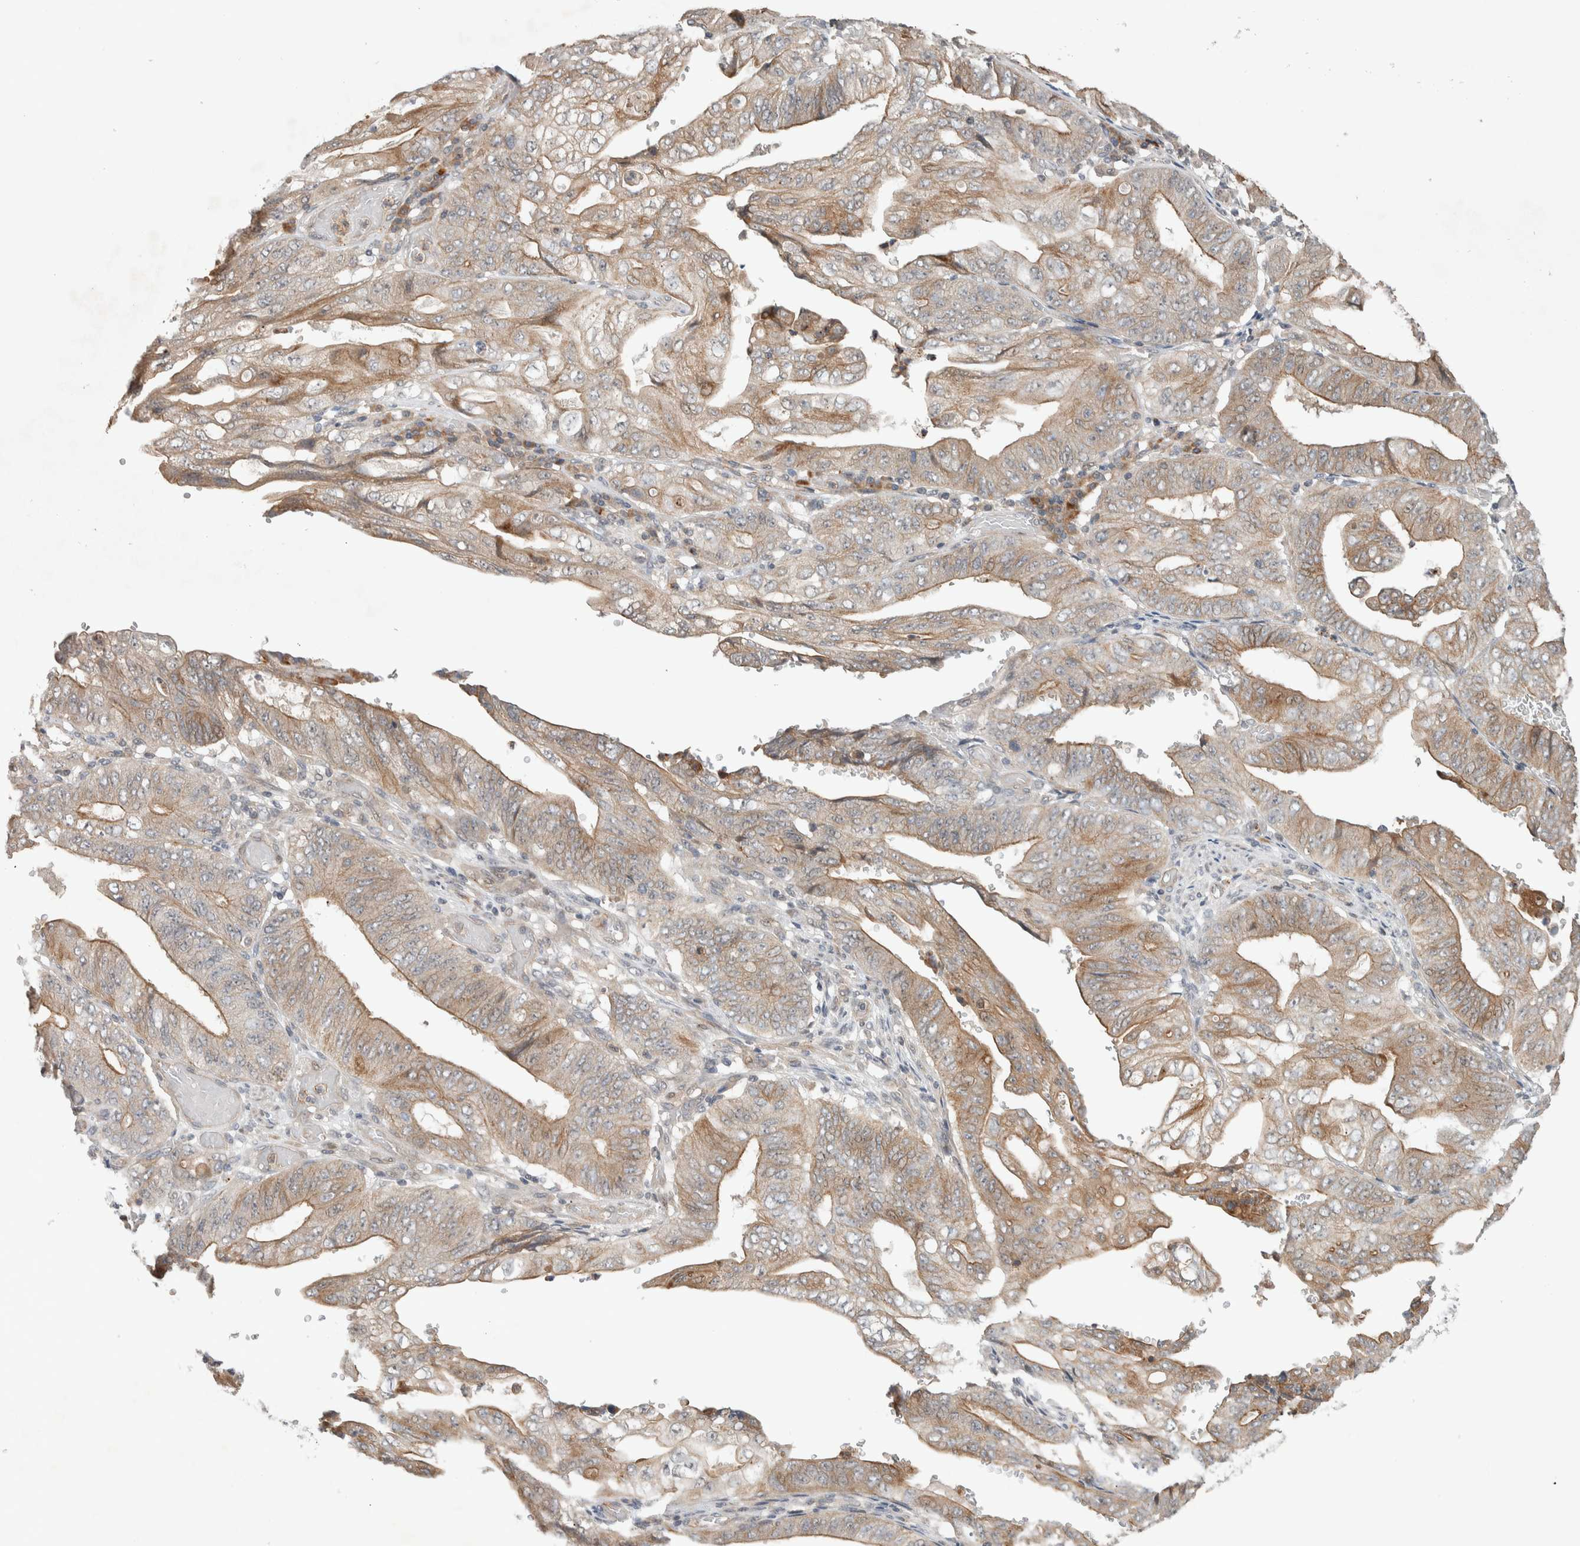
{"staining": {"intensity": "moderate", "quantity": ">75%", "location": "cytoplasmic/membranous"}, "tissue": "stomach cancer", "cell_type": "Tumor cells", "image_type": "cancer", "snomed": [{"axis": "morphology", "description": "Adenocarcinoma, NOS"}, {"axis": "topography", "description": "Stomach"}], "caption": "A medium amount of moderate cytoplasmic/membranous expression is appreciated in approximately >75% of tumor cells in adenocarcinoma (stomach) tissue.", "gene": "DEPTOR", "patient": {"sex": "female", "age": 73}}